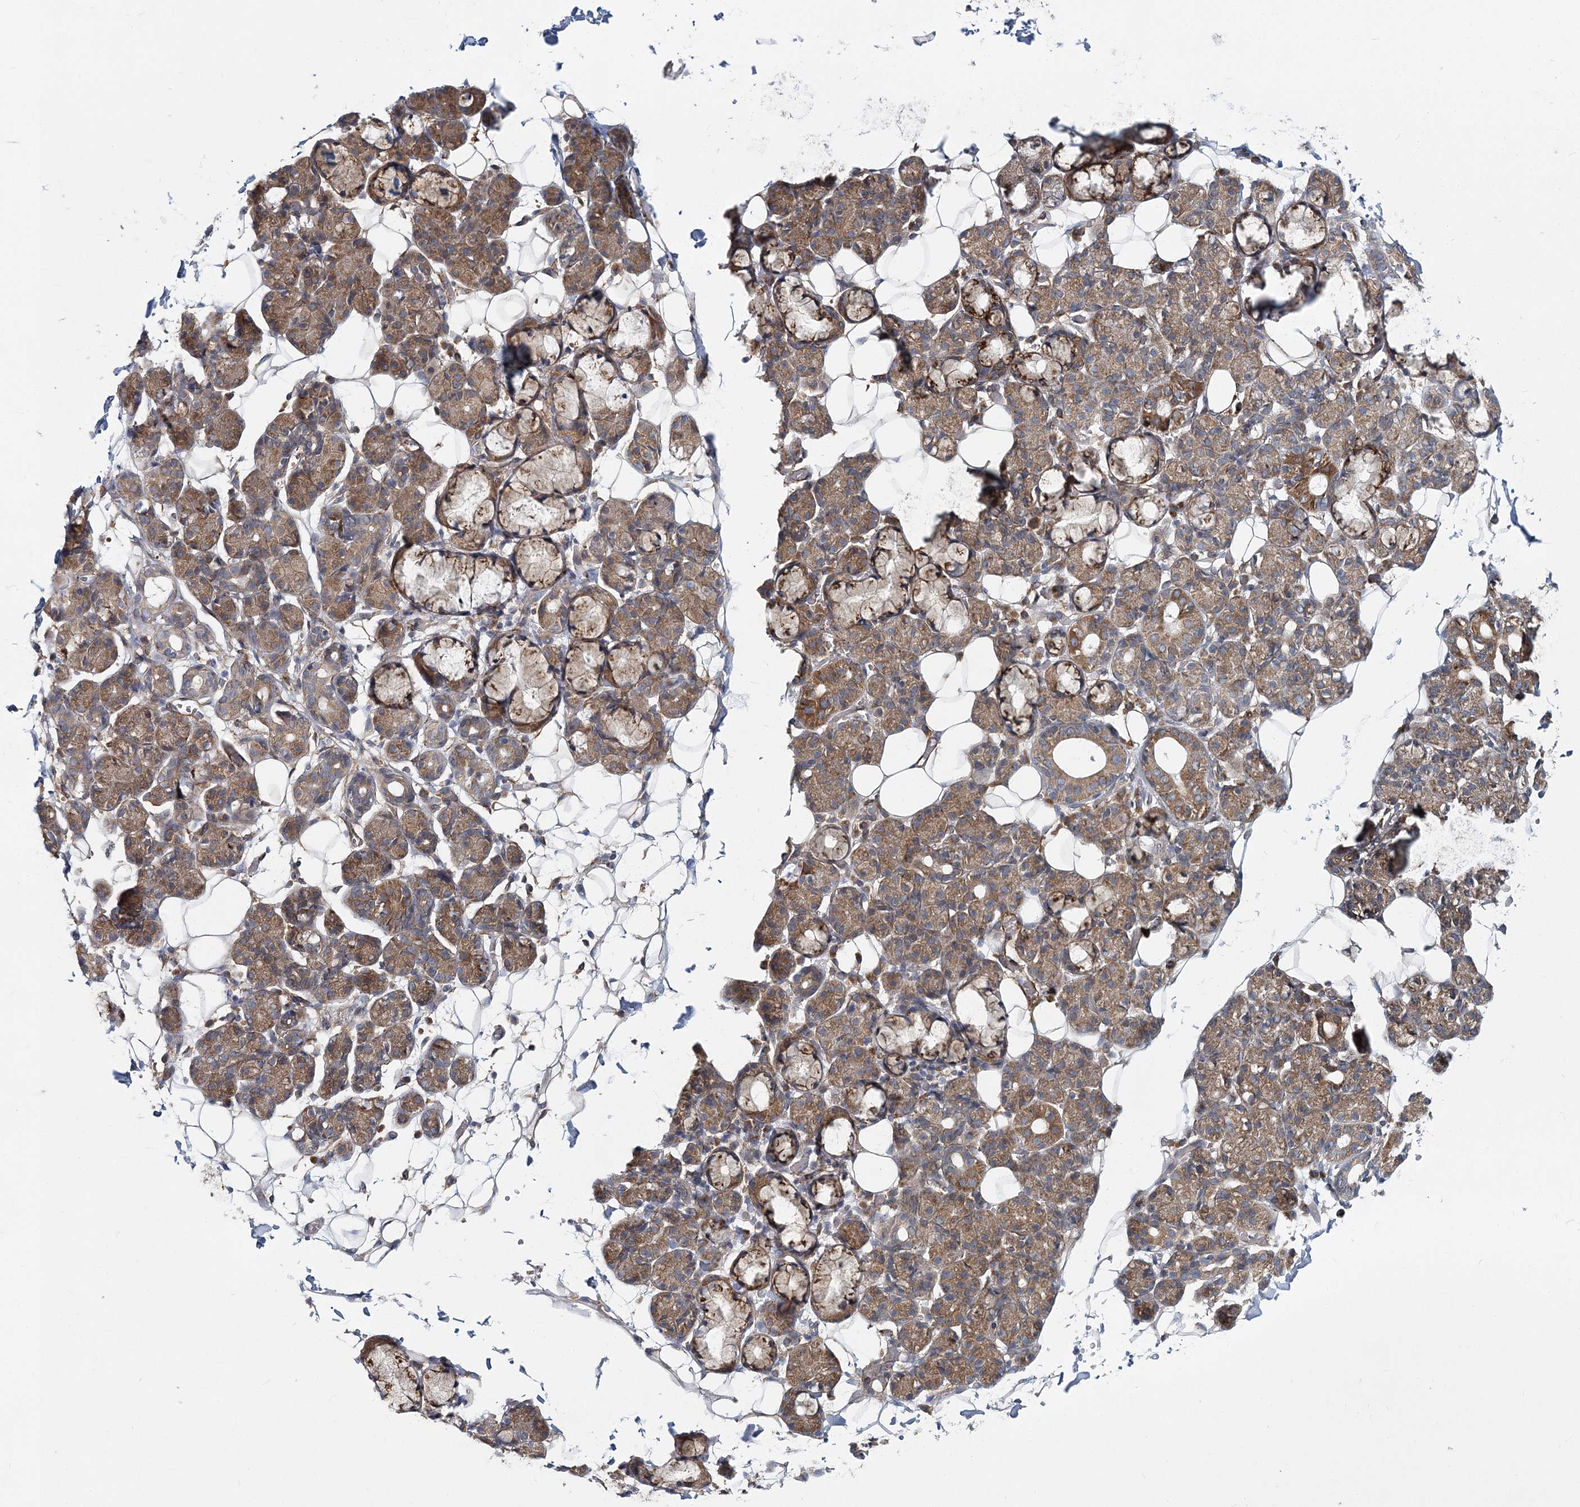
{"staining": {"intensity": "moderate", "quantity": "25%-75%", "location": "cytoplasmic/membranous"}, "tissue": "salivary gland", "cell_type": "Glandular cells", "image_type": "normal", "snomed": [{"axis": "morphology", "description": "Normal tissue, NOS"}, {"axis": "topography", "description": "Salivary gland"}], "caption": "This photomicrograph shows immunohistochemistry staining of unremarkable salivary gland, with medium moderate cytoplasmic/membranous positivity in about 25%-75% of glandular cells.", "gene": "NBAS", "patient": {"sex": "male", "age": 63}}